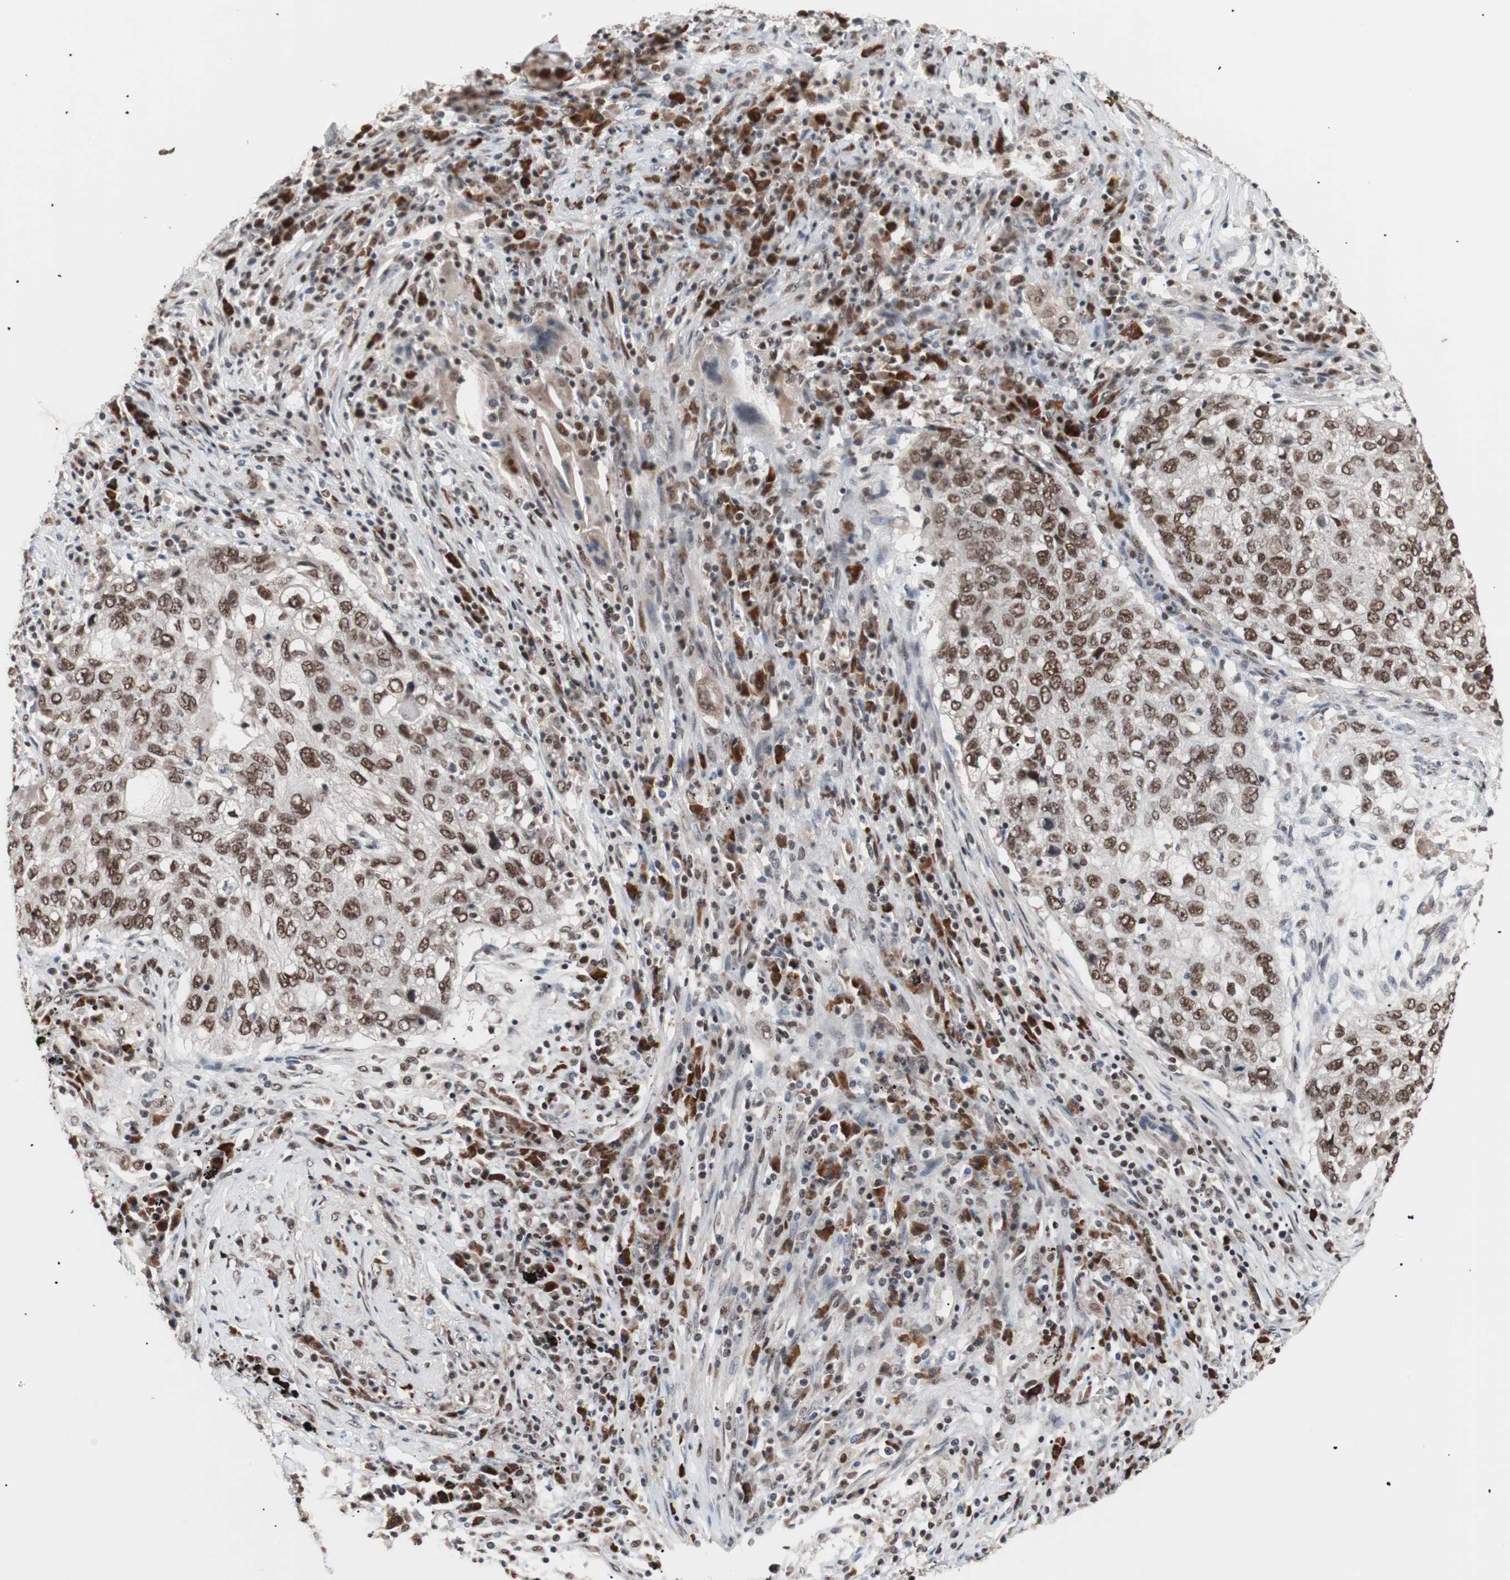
{"staining": {"intensity": "moderate", "quantity": ">75%", "location": "nuclear"}, "tissue": "lung cancer", "cell_type": "Tumor cells", "image_type": "cancer", "snomed": [{"axis": "morphology", "description": "Squamous cell carcinoma, NOS"}, {"axis": "topography", "description": "Lung"}], "caption": "The immunohistochemical stain shows moderate nuclear expression in tumor cells of squamous cell carcinoma (lung) tissue.", "gene": "CHAMP1", "patient": {"sex": "female", "age": 63}}